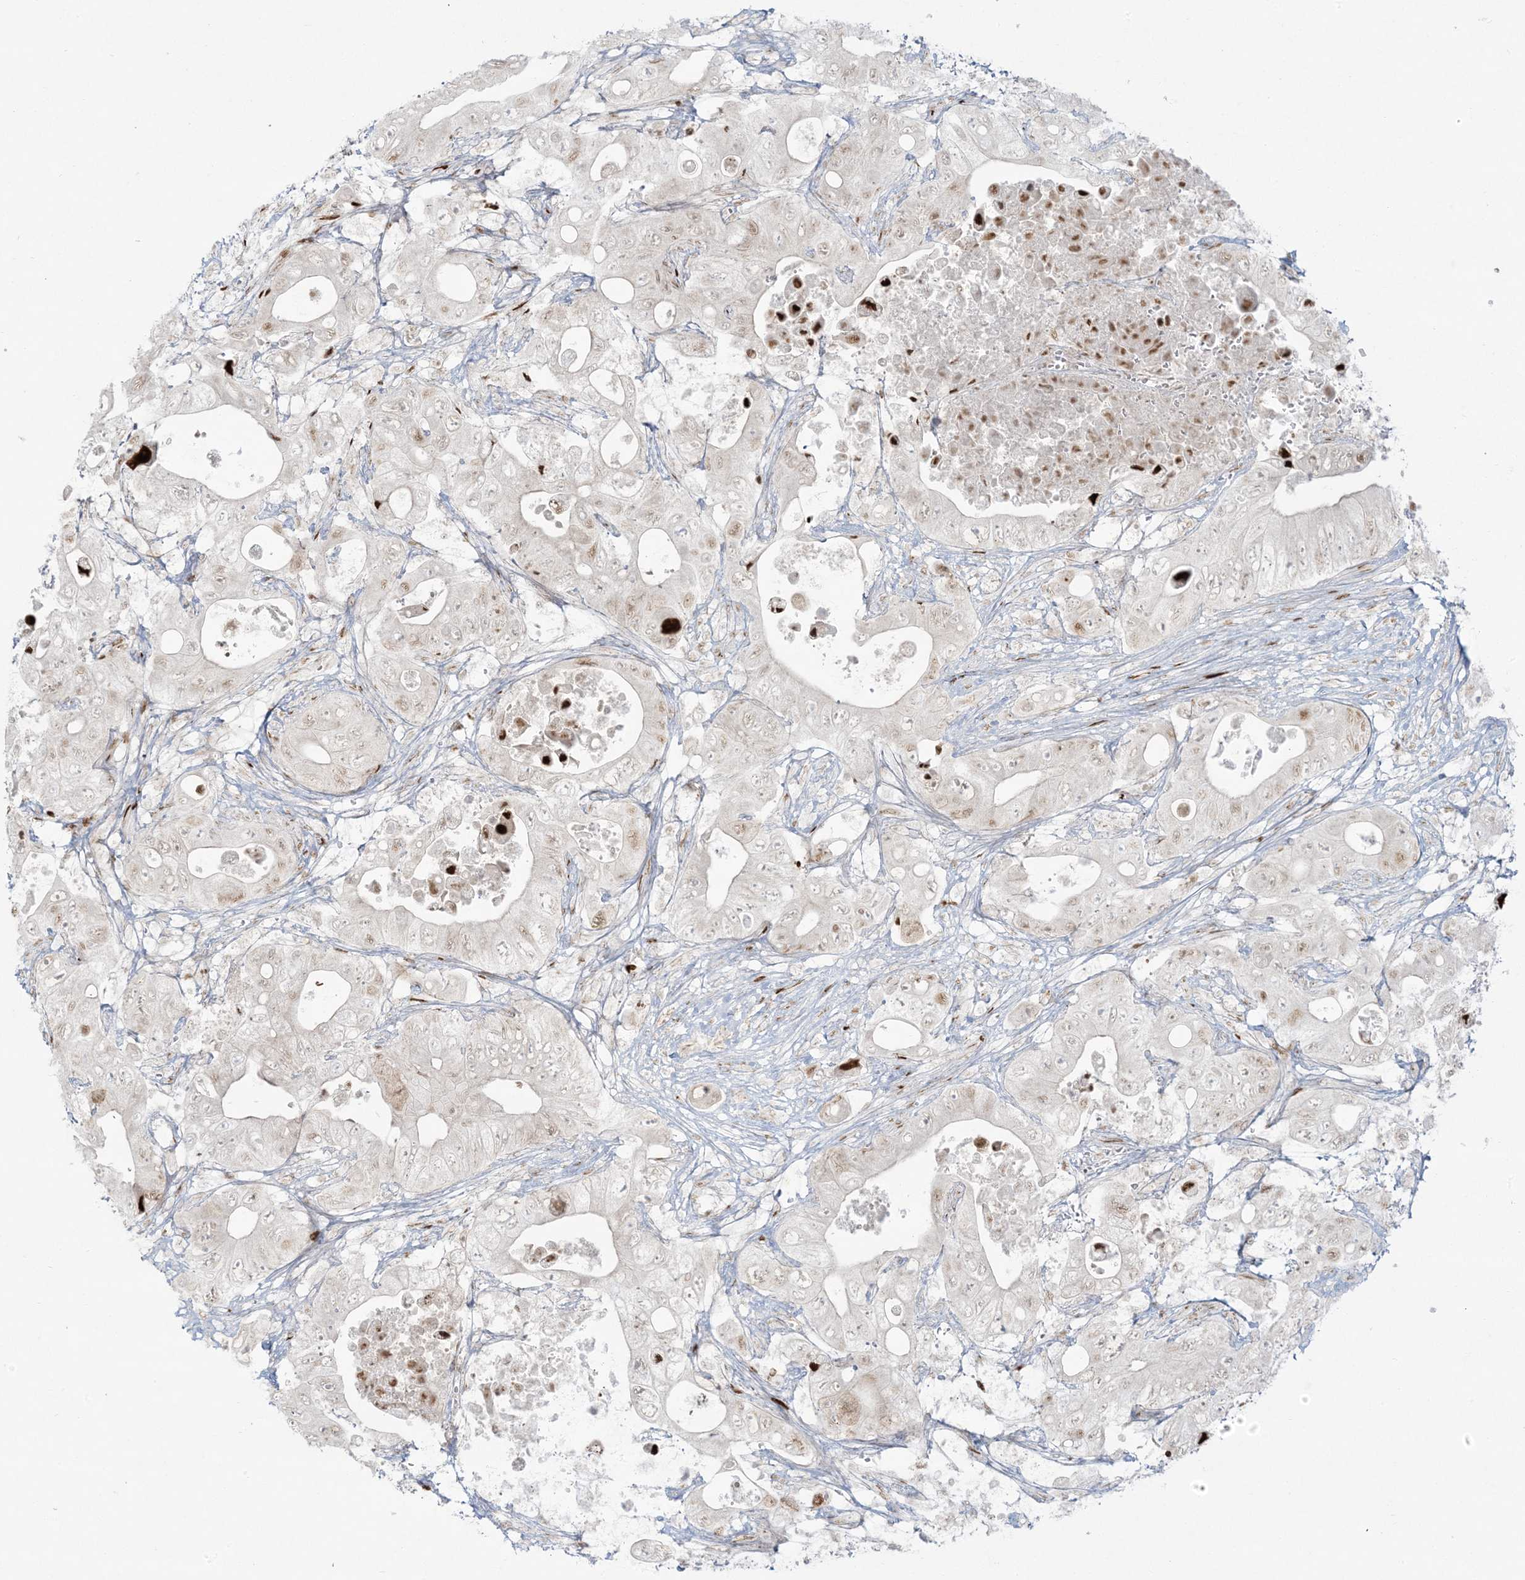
{"staining": {"intensity": "weak", "quantity": "<25%", "location": "nuclear"}, "tissue": "colorectal cancer", "cell_type": "Tumor cells", "image_type": "cancer", "snomed": [{"axis": "morphology", "description": "Adenocarcinoma, NOS"}, {"axis": "topography", "description": "Colon"}], "caption": "The image shows no significant positivity in tumor cells of colorectal cancer (adenocarcinoma). (Brightfield microscopy of DAB (3,3'-diaminobenzidine) immunohistochemistry (IHC) at high magnification).", "gene": "RBM10", "patient": {"sex": "female", "age": 46}}